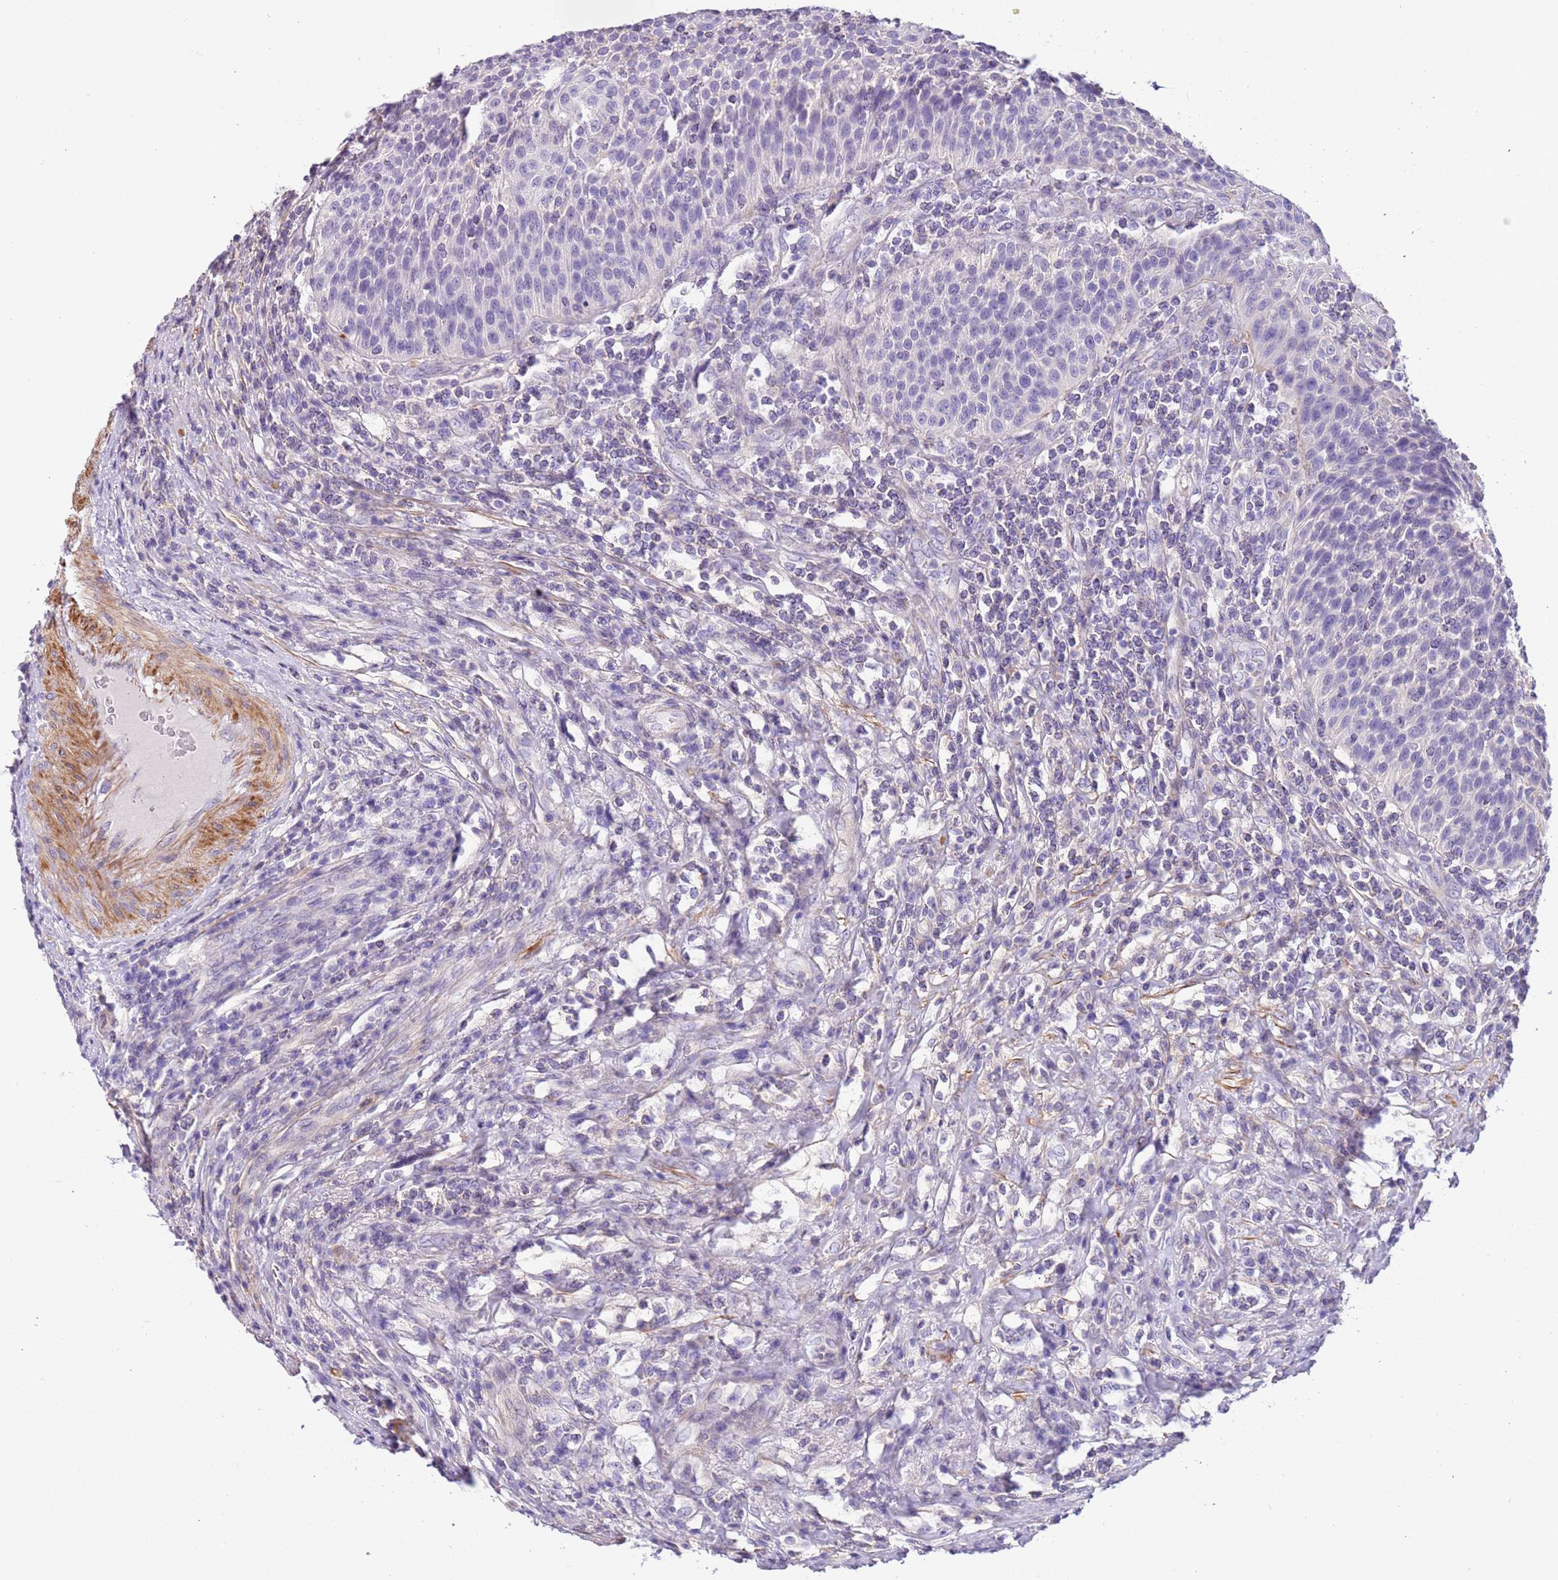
{"staining": {"intensity": "negative", "quantity": "none", "location": "none"}, "tissue": "urothelial cancer", "cell_type": "Tumor cells", "image_type": "cancer", "snomed": [{"axis": "morphology", "description": "Urothelial carcinoma, High grade"}, {"axis": "topography", "description": "Urinary bladder"}], "caption": "A high-resolution micrograph shows IHC staining of urothelial cancer, which demonstrates no significant expression in tumor cells.", "gene": "PCGF2", "patient": {"sex": "female", "age": 70}}